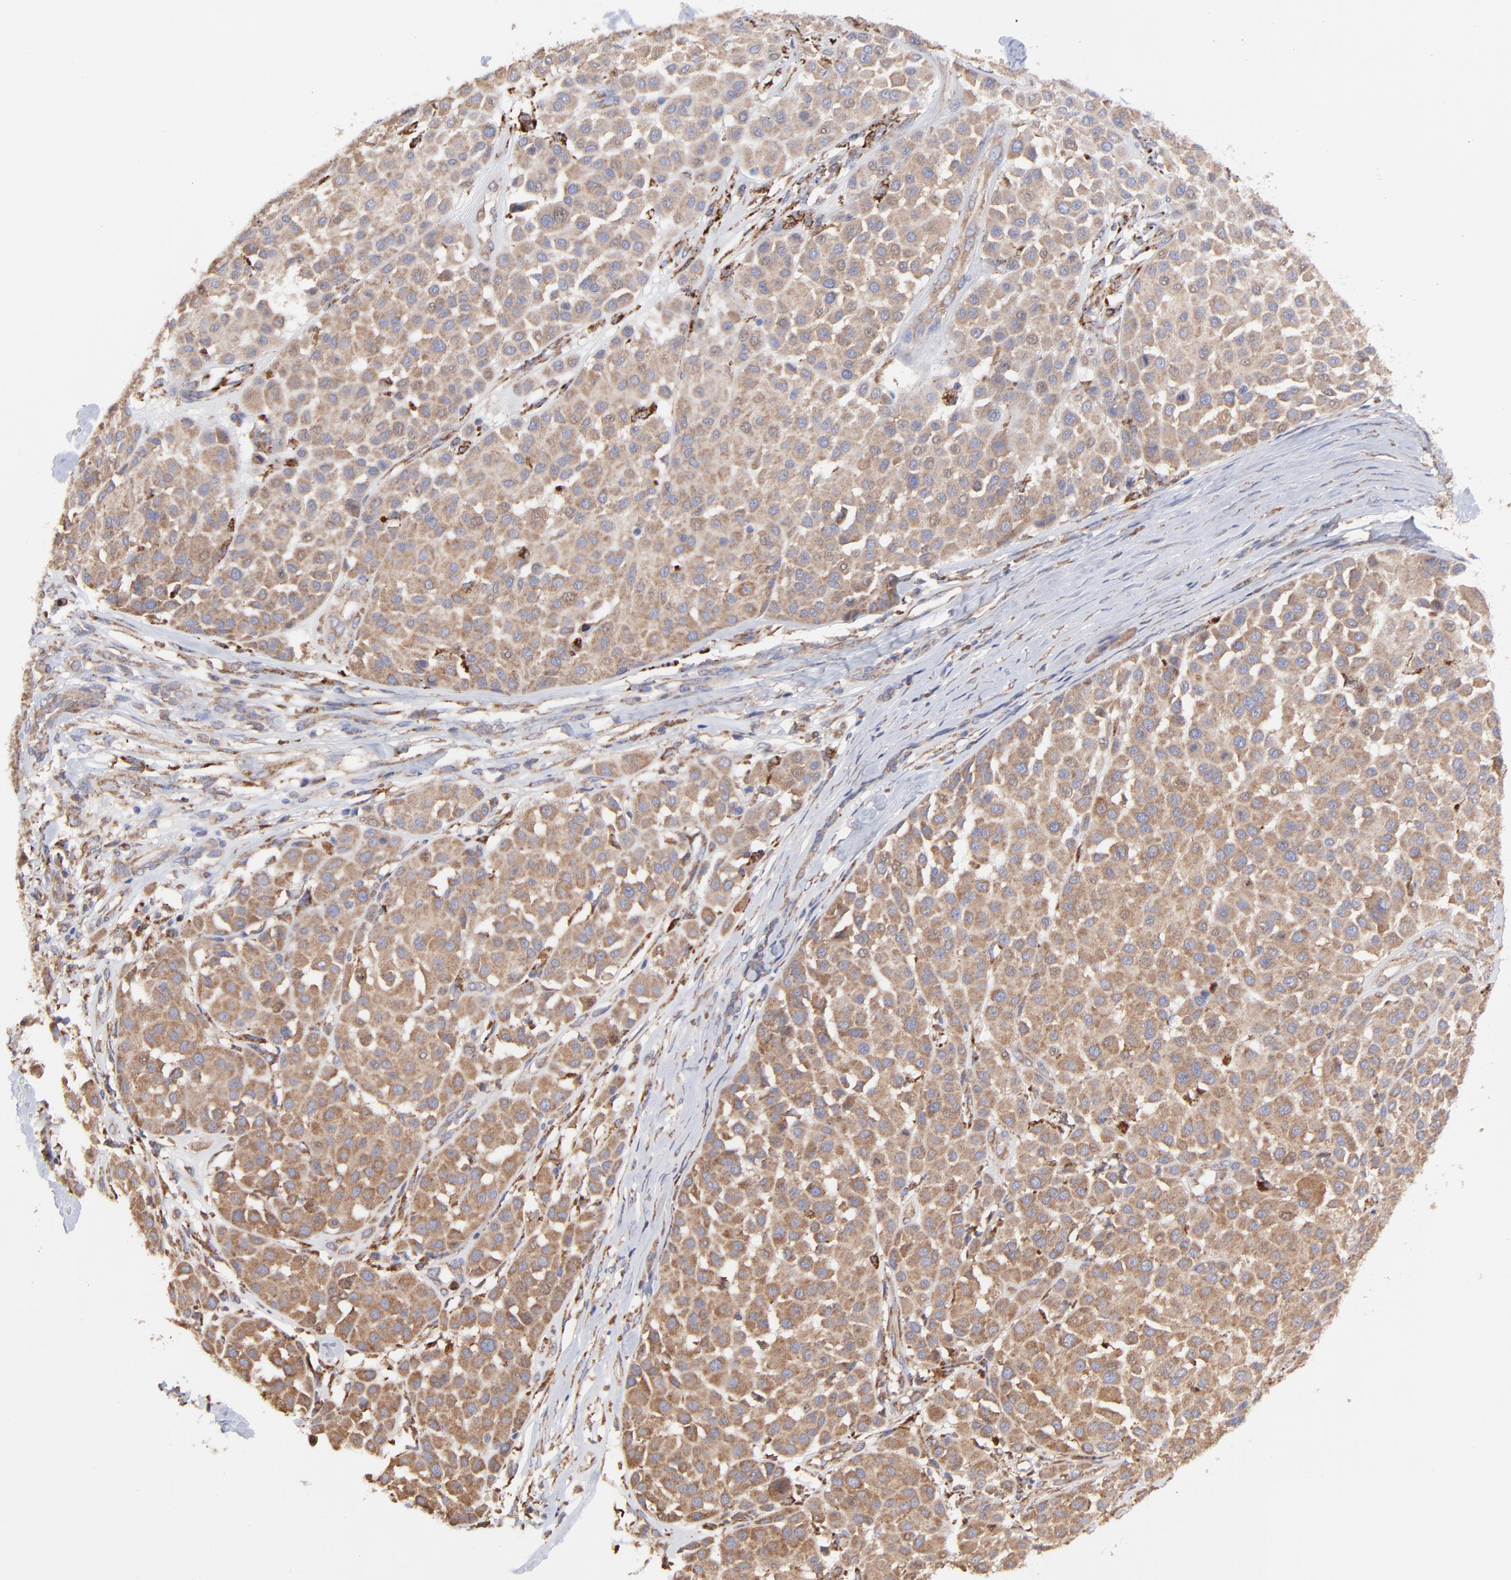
{"staining": {"intensity": "moderate", "quantity": ">75%", "location": "cytoplasmic/membranous"}, "tissue": "melanoma", "cell_type": "Tumor cells", "image_type": "cancer", "snomed": [{"axis": "morphology", "description": "Malignant melanoma, Metastatic site"}, {"axis": "topography", "description": "Soft tissue"}], "caption": "This is a micrograph of immunohistochemistry (IHC) staining of melanoma, which shows moderate staining in the cytoplasmic/membranous of tumor cells.", "gene": "PFKM", "patient": {"sex": "male", "age": 41}}